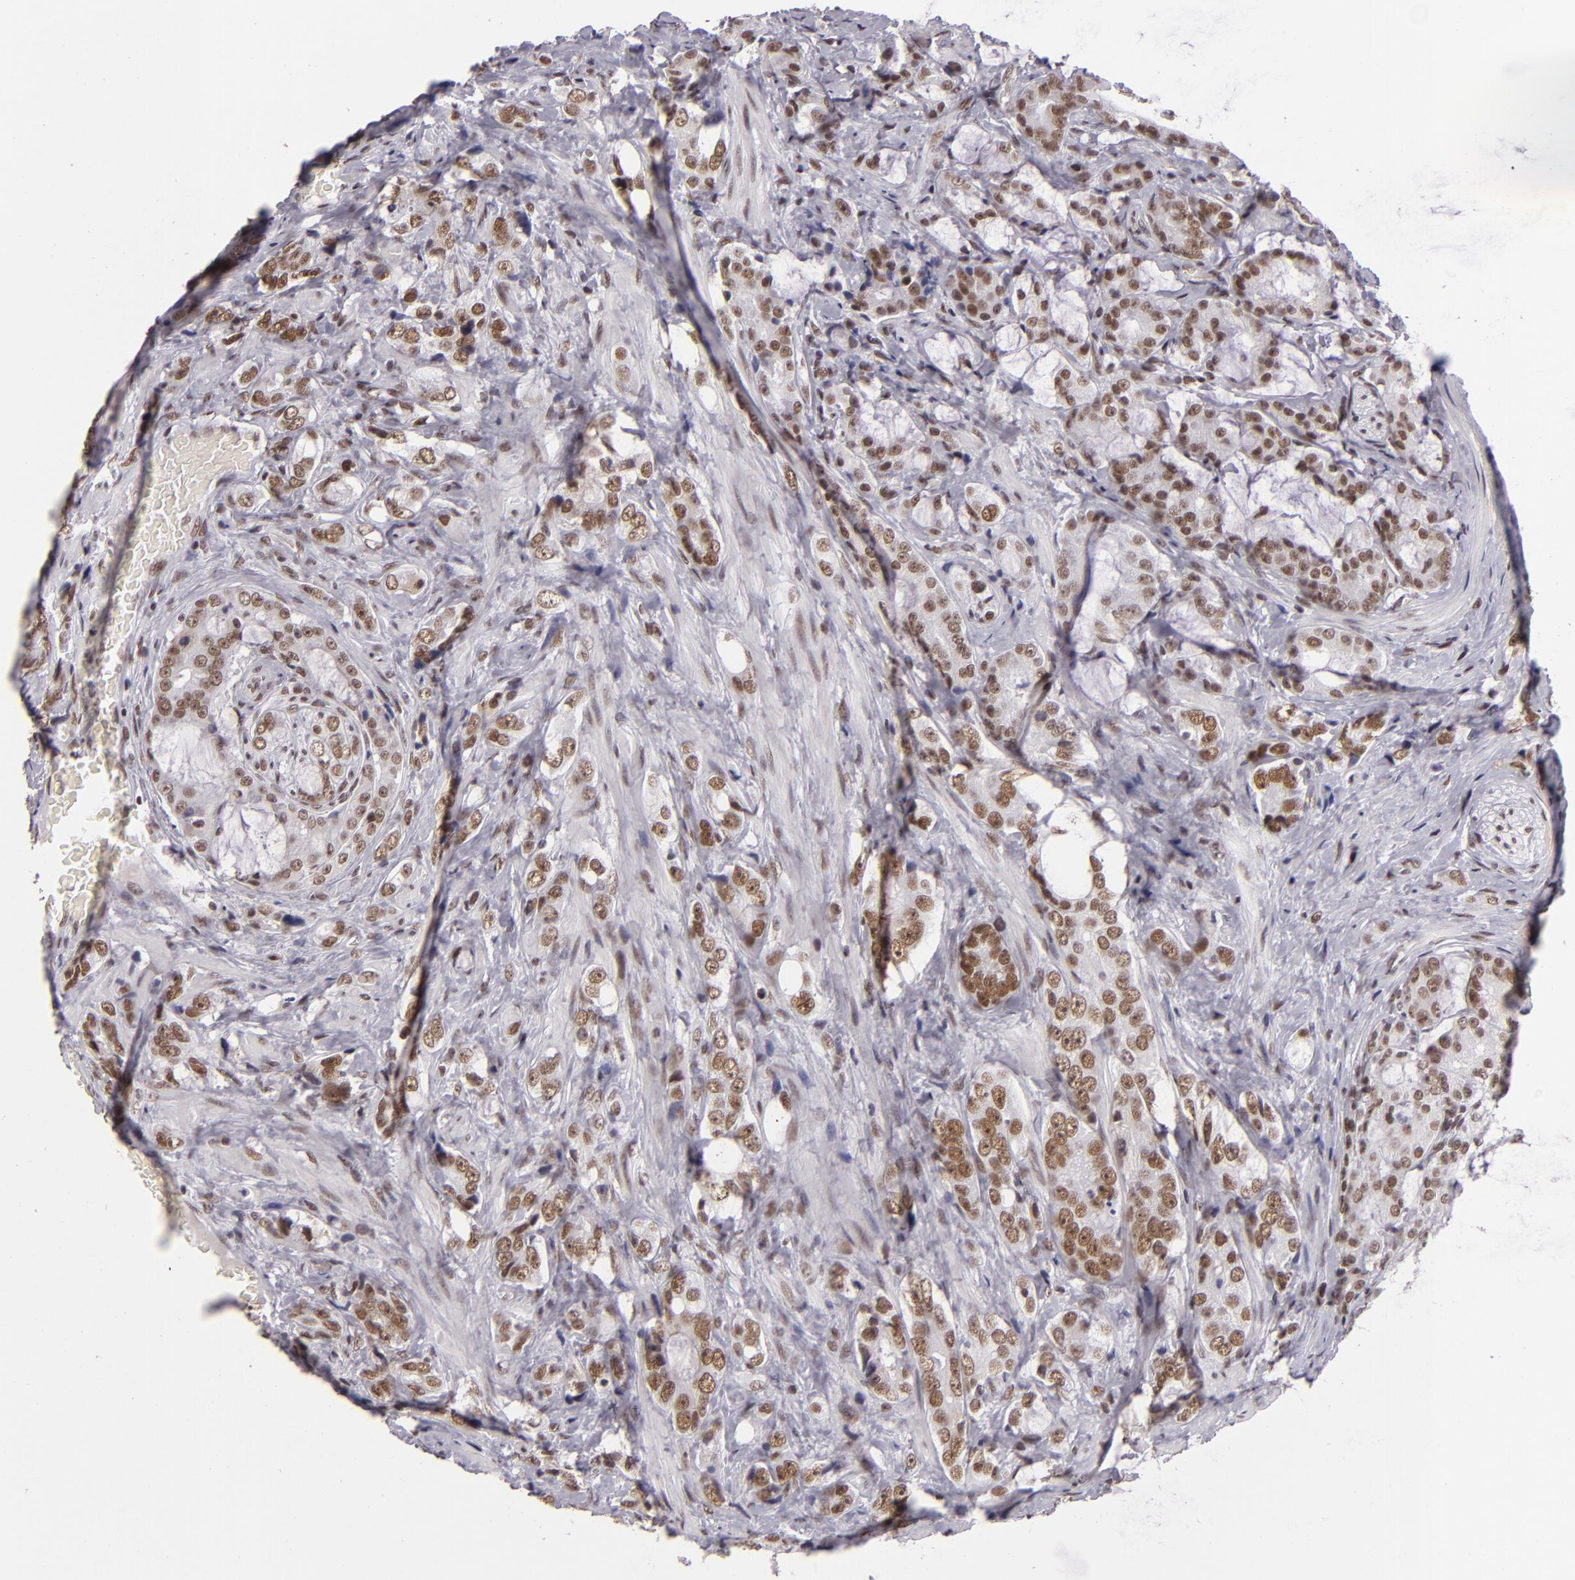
{"staining": {"intensity": "moderate", "quantity": ">75%", "location": "nuclear"}, "tissue": "prostate cancer", "cell_type": "Tumor cells", "image_type": "cancer", "snomed": [{"axis": "morphology", "description": "Adenocarcinoma, Medium grade"}, {"axis": "topography", "description": "Prostate"}], "caption": "Prostate cancer (medium-grade adenocarcinoma) stained with DAB (3,3'-diaminobenzidine) immunohistochemistry (IHC) exhibits medium levels of moderate nuclear staining in about >75% of tumor cells. The staining was performed using DAB (3,3'-diaminobenzidine) to visualize the protein expression in brown, while the nuclei were stained in blue with hematoxylin (Magnification: 20x).", "gene": "BRD8", "patient": {"sex": "male", "age": 70}}